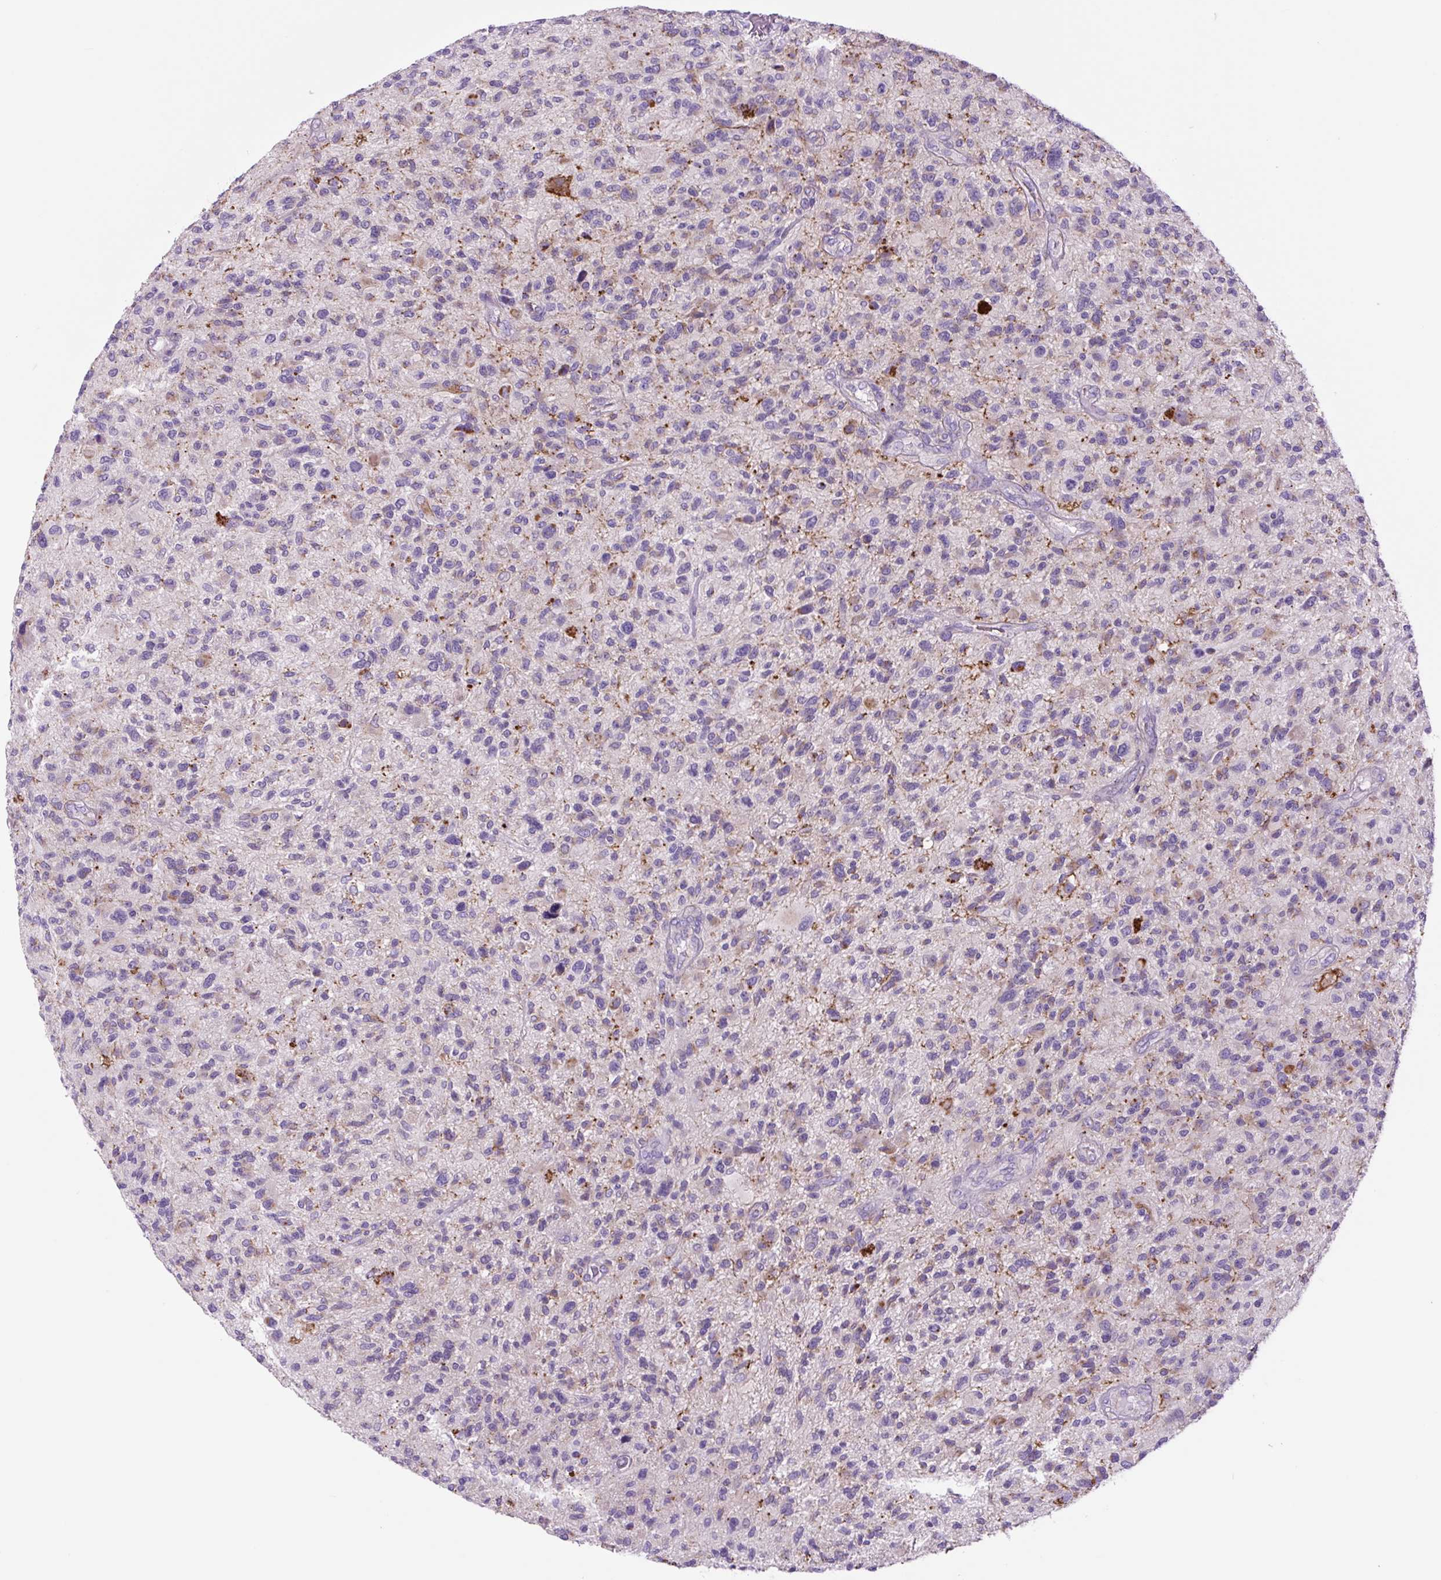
{"staining": {"intensity": "weak", "quantity": "<25%", "location": "cytoplasmic/membranous"}, "tissue": "glioma", "cell_type": "Tumor cells", "image_type": "cancer", "snomed": [{"axis": "morphology", "description": "Glioma, malignant, High grade"}, {"axis": "topography", "description": "Brain"}], "caption": "Immunohistochemistry (IHC) image of human malignant glioma (high-grade) stained for a protein (brown), which exhibits no staining in tumor cells.", "gene": "LCN10", "patient": {"sex": "male", "age": 47}}